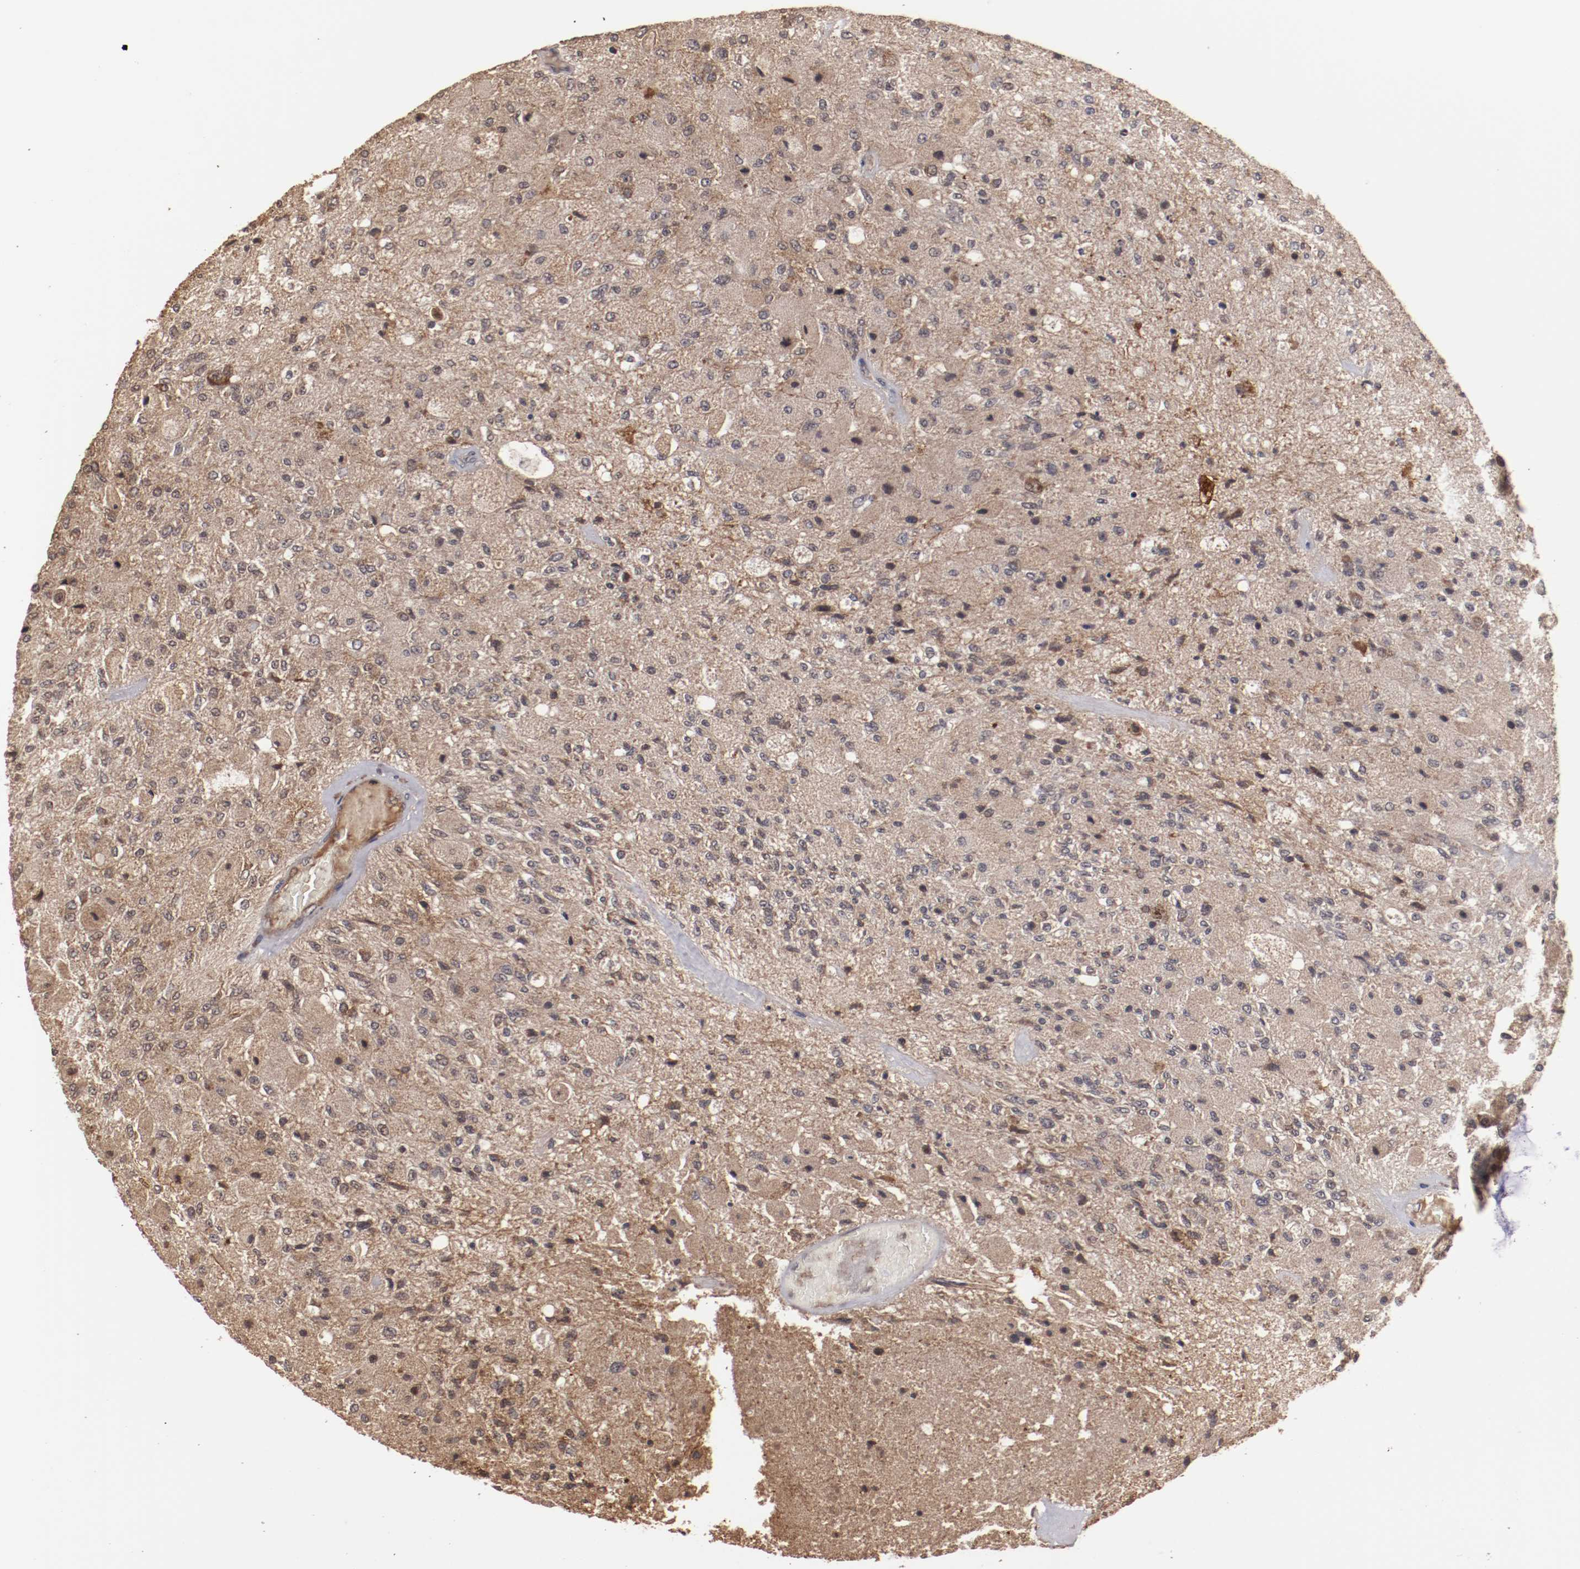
{"staining": {"intensity": "weak", "quantity": ">75%", "location": "cytoplasmic/membranous"}, "tissue": "glioma", "cell_type": "Tumor cells", "image_type": "cancer", "snomed": [{"axis": "morphology", "description": "Normal tissue, NOS"}, {"axis": "morphology", "description": "Glioma, malignant, High grade"}, {"axis": "topography", "description": "Cerebral cortex"}], "caption": "IHC (DAB) staining of human glioma exhibits weak cytoplasmic/membranous protein positivity in approximately >75% of tumor cells.", "gene": "TENM1", "patient": {"sex": "male", "age": 77}}